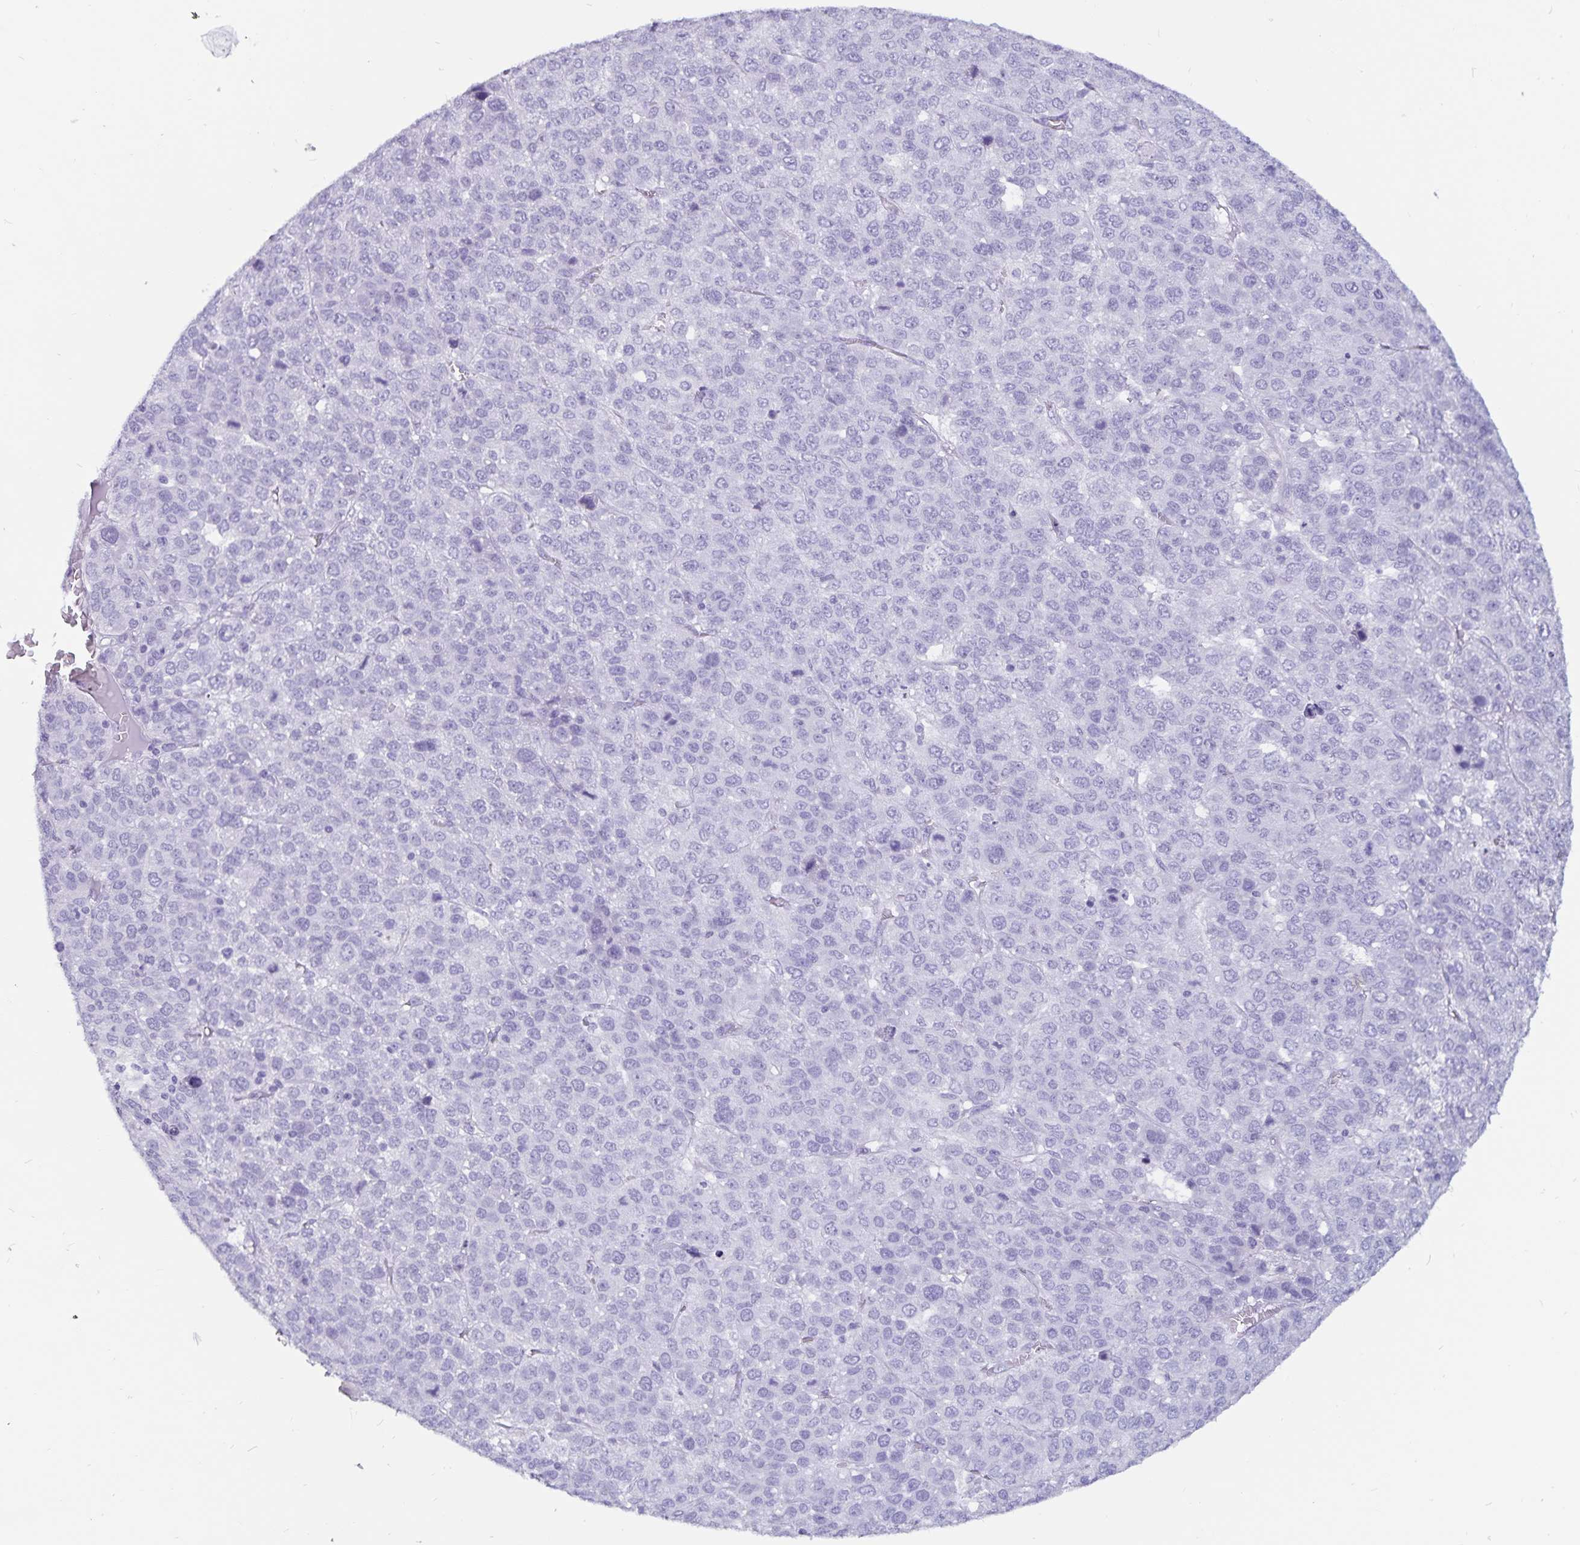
{"staining": {"intensity": "negative", "quantity": "none", "location": "none"}, "tissue": "liver cancer", "cell_type": "Tumor cells", "image_type": "cancer", "snomed": [{"axis": "morphology", "description": "Carcinoma, Hepatocellular, NOS"}, {"axis": "topography", "description": "Liver"}], "caption": "This is a image of IHC staining of liver cancer, which shows no positivity in tumor cells.", "gene": "GPR137", "patient": {"sex": "male", "age": 69}}